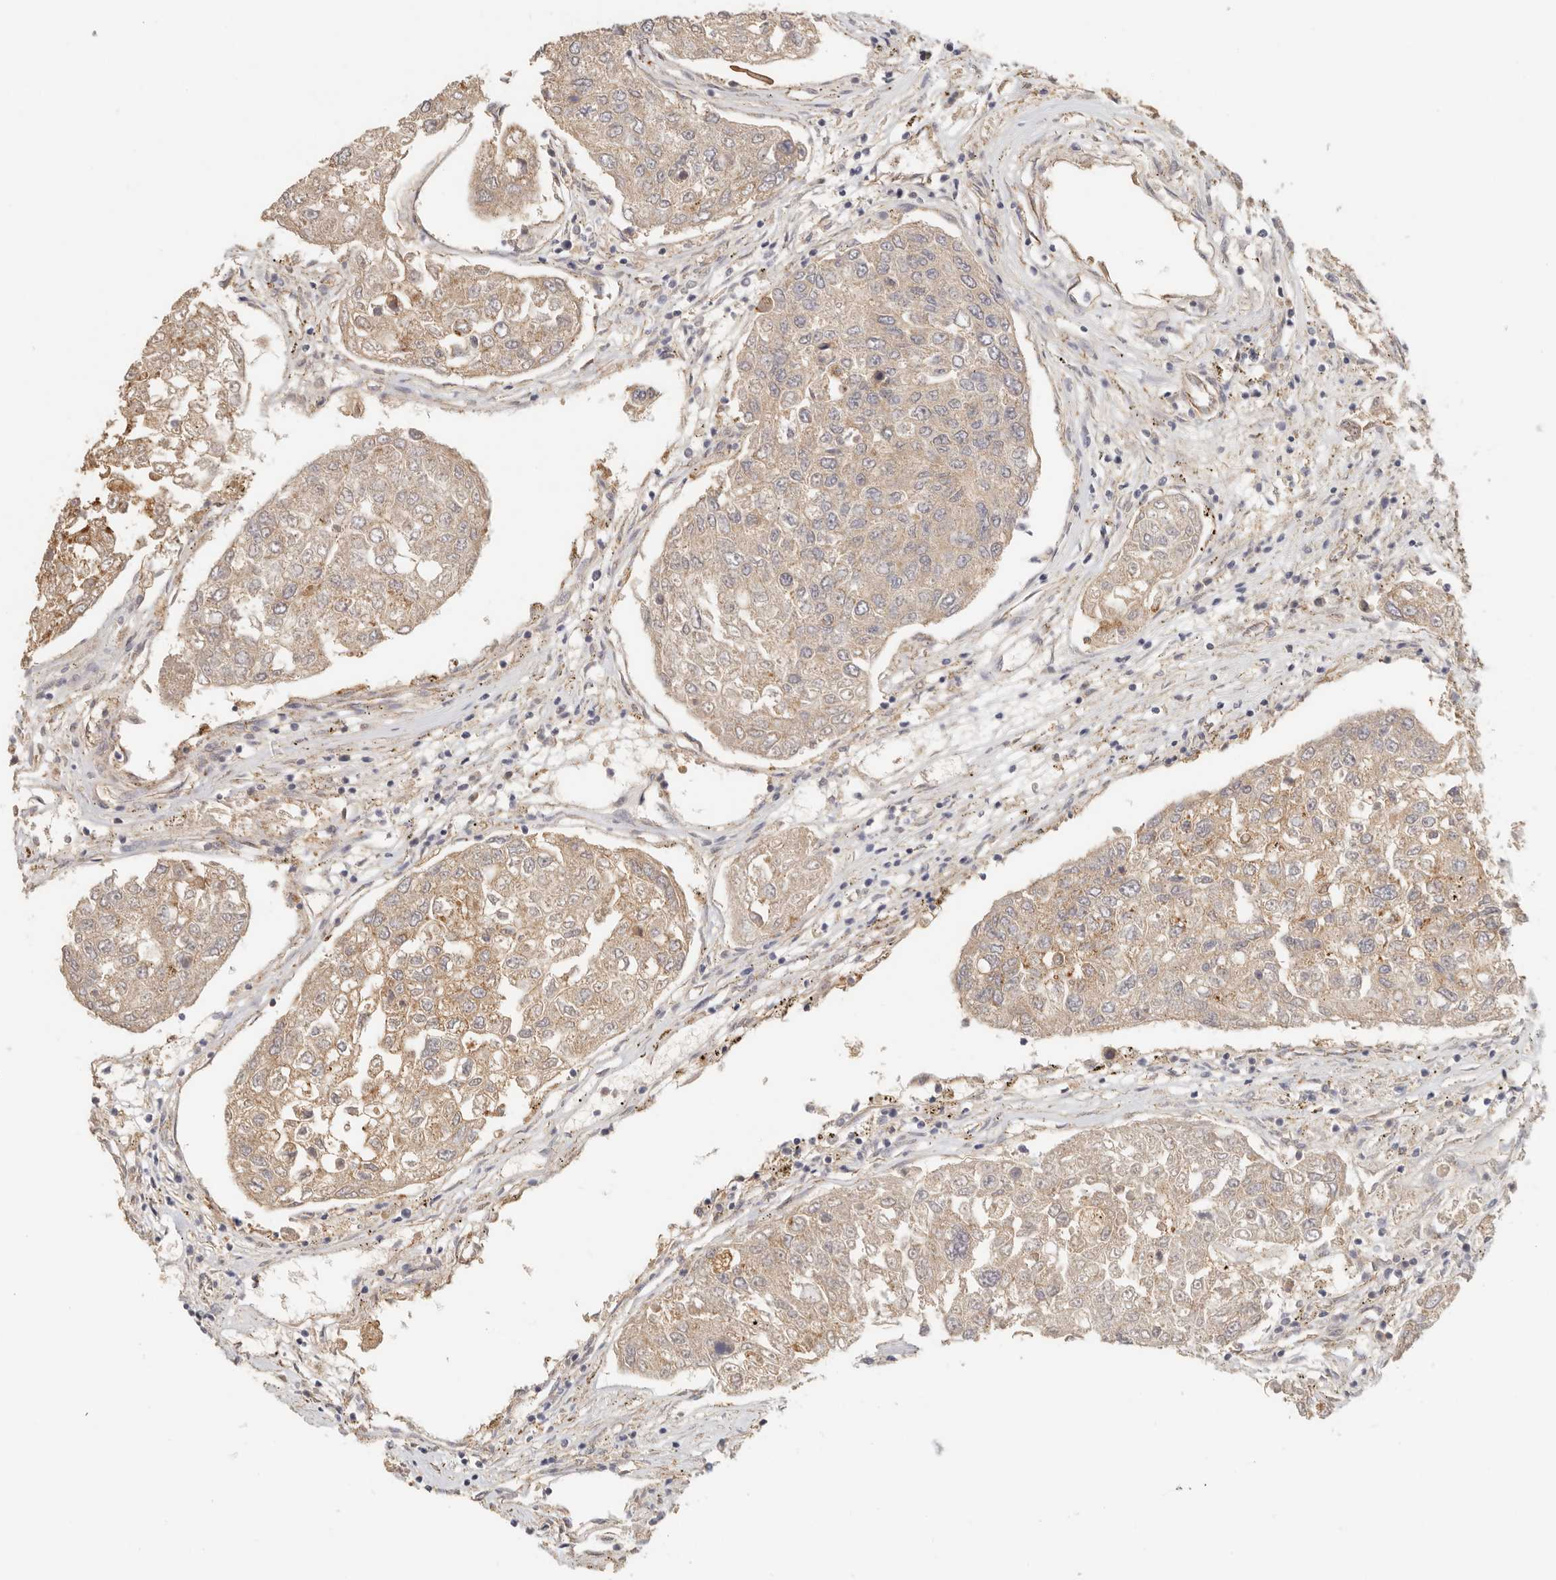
{"staining": {"intensity": "moderate", "quantity": ">75%", "location": "cytoplasmic/membranous"}, "tissue": "urothelial cancer", "cell_type": "Tumor cells", "image_type": "cancer", "snomed": [{"axis": "morphology", "description": "Urothelial carcinoma, High grade"}, {"axis": "topography", "description": "Lymph node"}, {"axis": "topography", "description": "Urinary bladder"}], "caption": "Human high-grade urothelial carcinoma stained with a brown dye reveals moderate cytoplasmic/membranous positive staining in approximately >75% of tumor cells.", "gene": "ANXA9", "patient": {"sex": "male", "age": 51}}